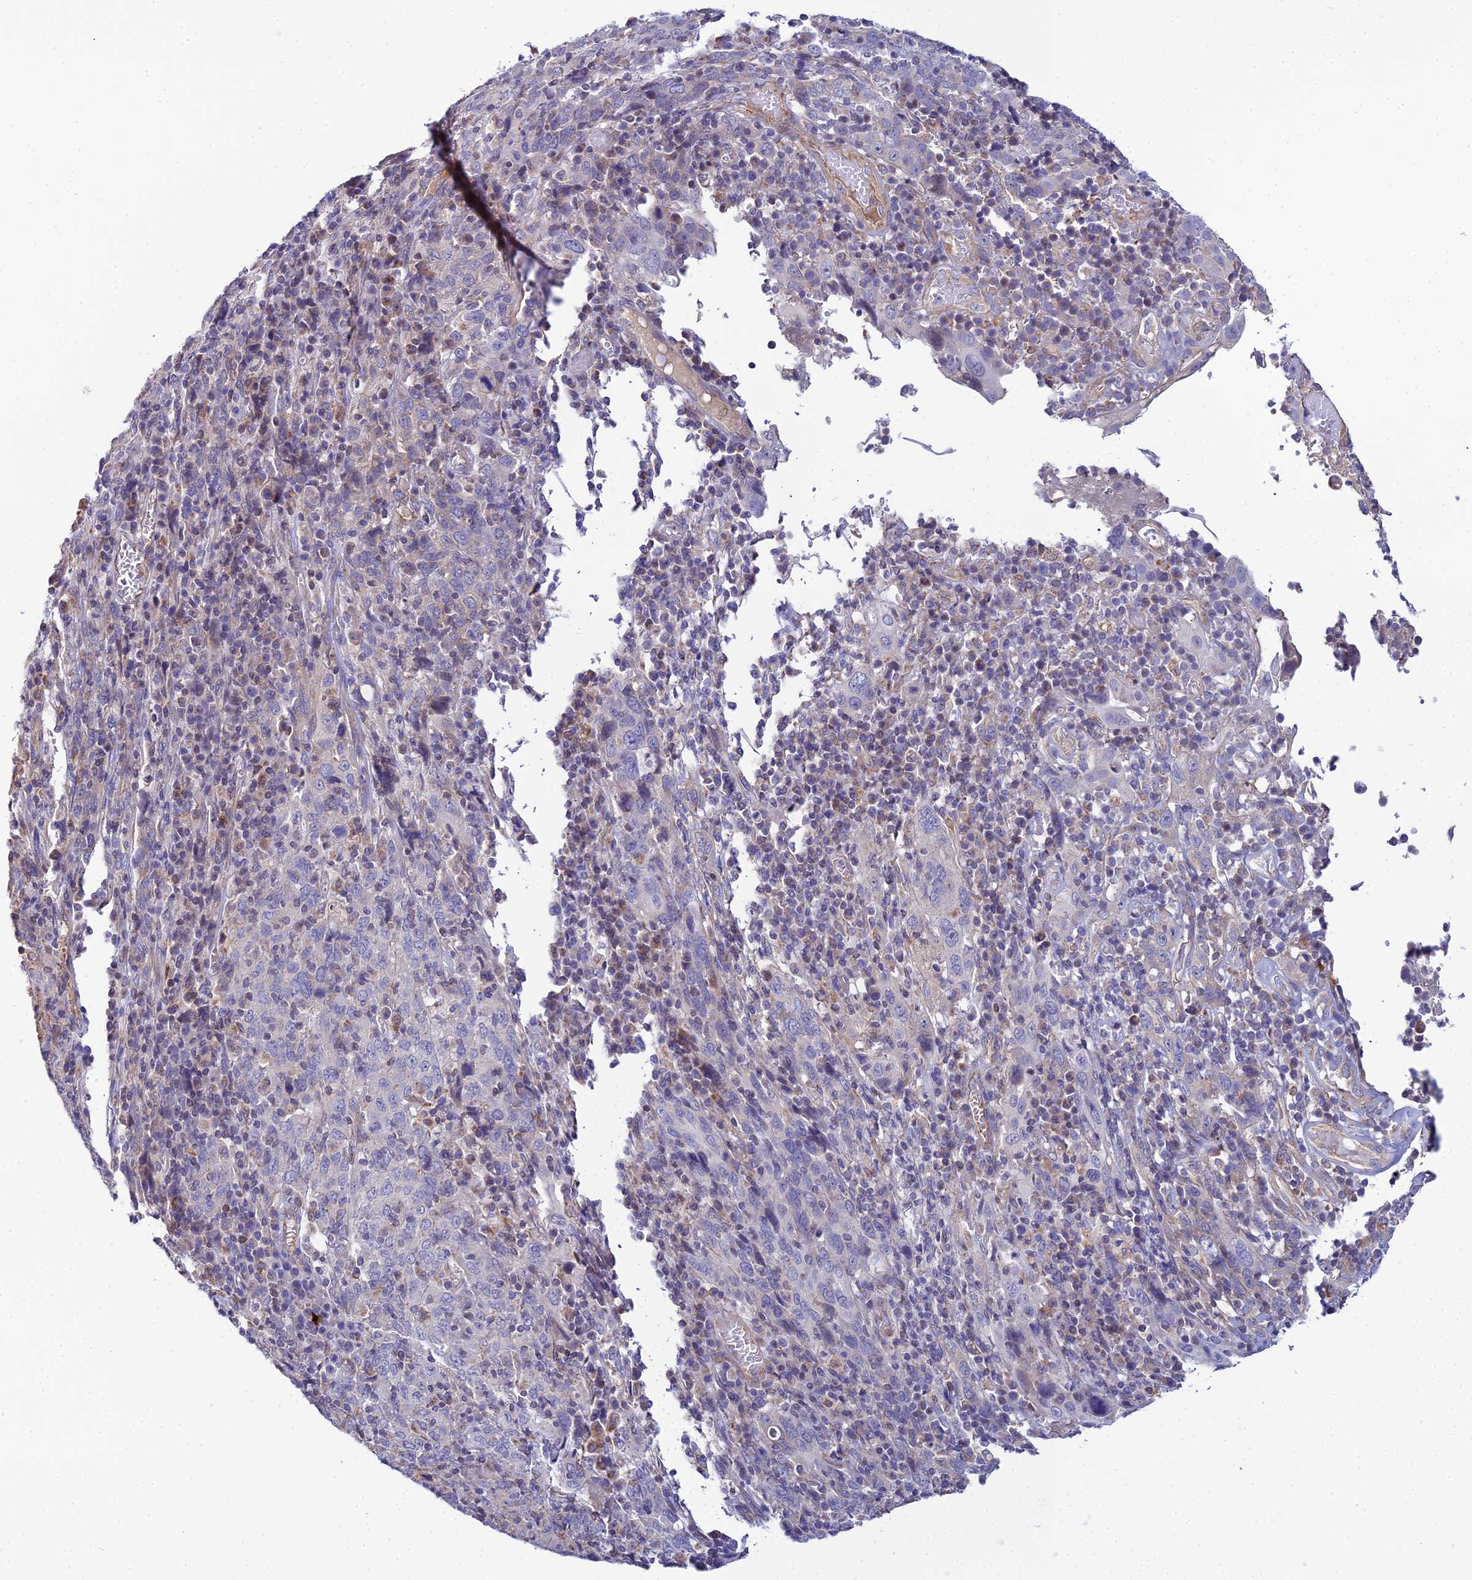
{"staining": {"intensity": "negative", "quantity": "none", "location": "none"}, "tissue": "cervical cancer", "cell_type": "Tumor cells", "image_type": "cancer", "snomed": [{"axis": "morphology", "description": "Squamous cell carcinoma, NOS"}, {"axis": "topography", "description": "Cervix"}], "caption": "IHC image of neoplastic tissue: cervical cancer (squamous cell carcinoma) stained with DAB (3,3'-diaminobenzidine) shows no significant protein staining in tumor cells.", "gene": "ACOT2", "patient": {"sex": "female", "age": 46}}